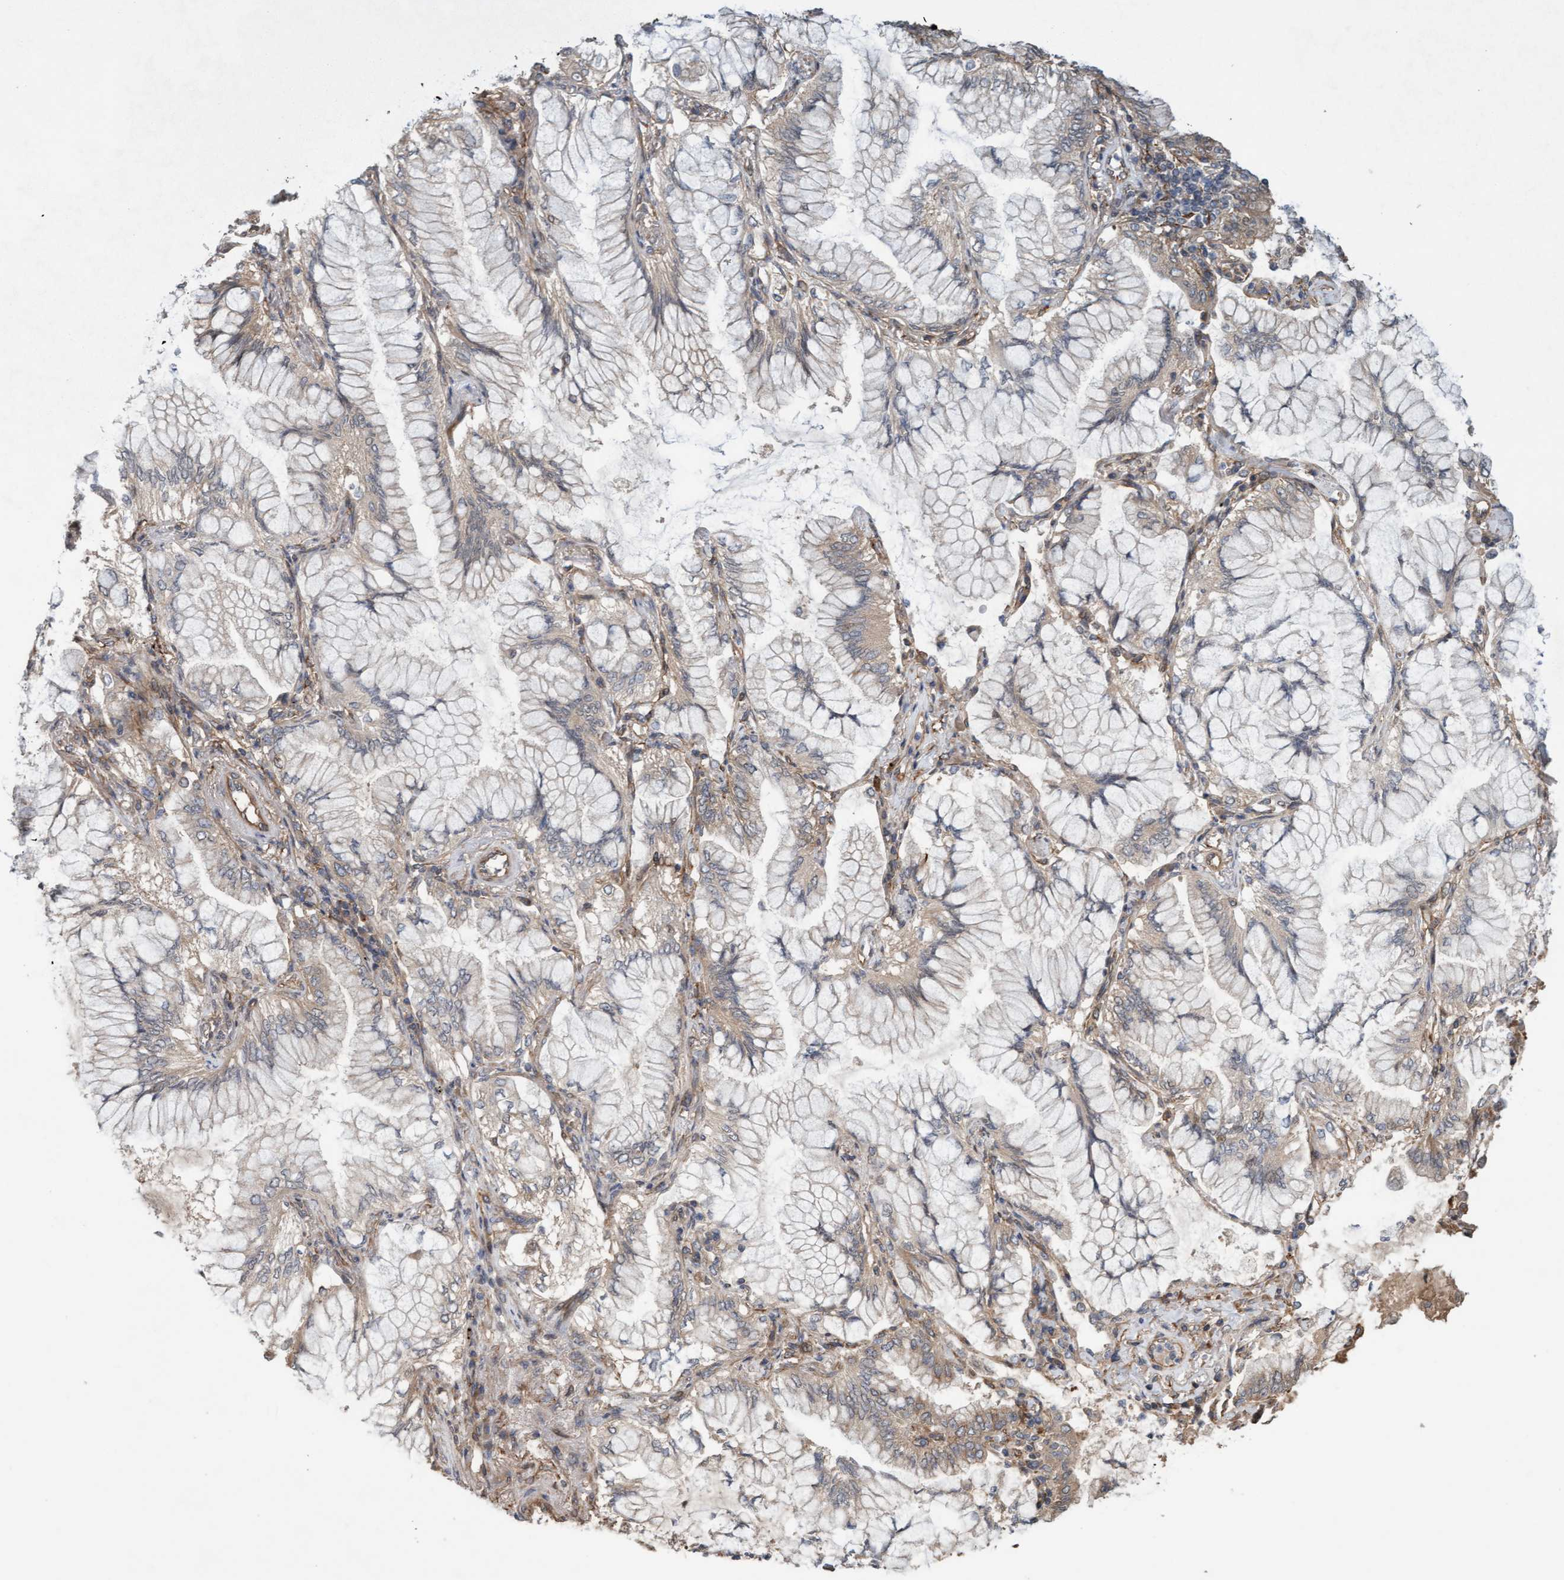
{"staining": {"intensity": "weak", "quantity": "25%-75%", "location": "cytoplasmic/membranous"}, "tissue": "lung cancer", "cell_type": "Tumor cells", "image_type": "cancer", "snomed": [{"axis": "morphology", "description": "Adenocarcinoma, NOS"}, {"axis": "topography", "description": "Lung"}], "caption": "Protein expression by IHC exhibits weak cytoplasmic/membranous expression in about 25%-75% of tumor cells in lung adenocarcinoma. The protein is stained brown, and the nuclei are stained in blue (DAB IHC with brightfield microscopy, high magnification).", "gene": "CDC42EP4", "patient": {"sex": "female", "age": 70}}